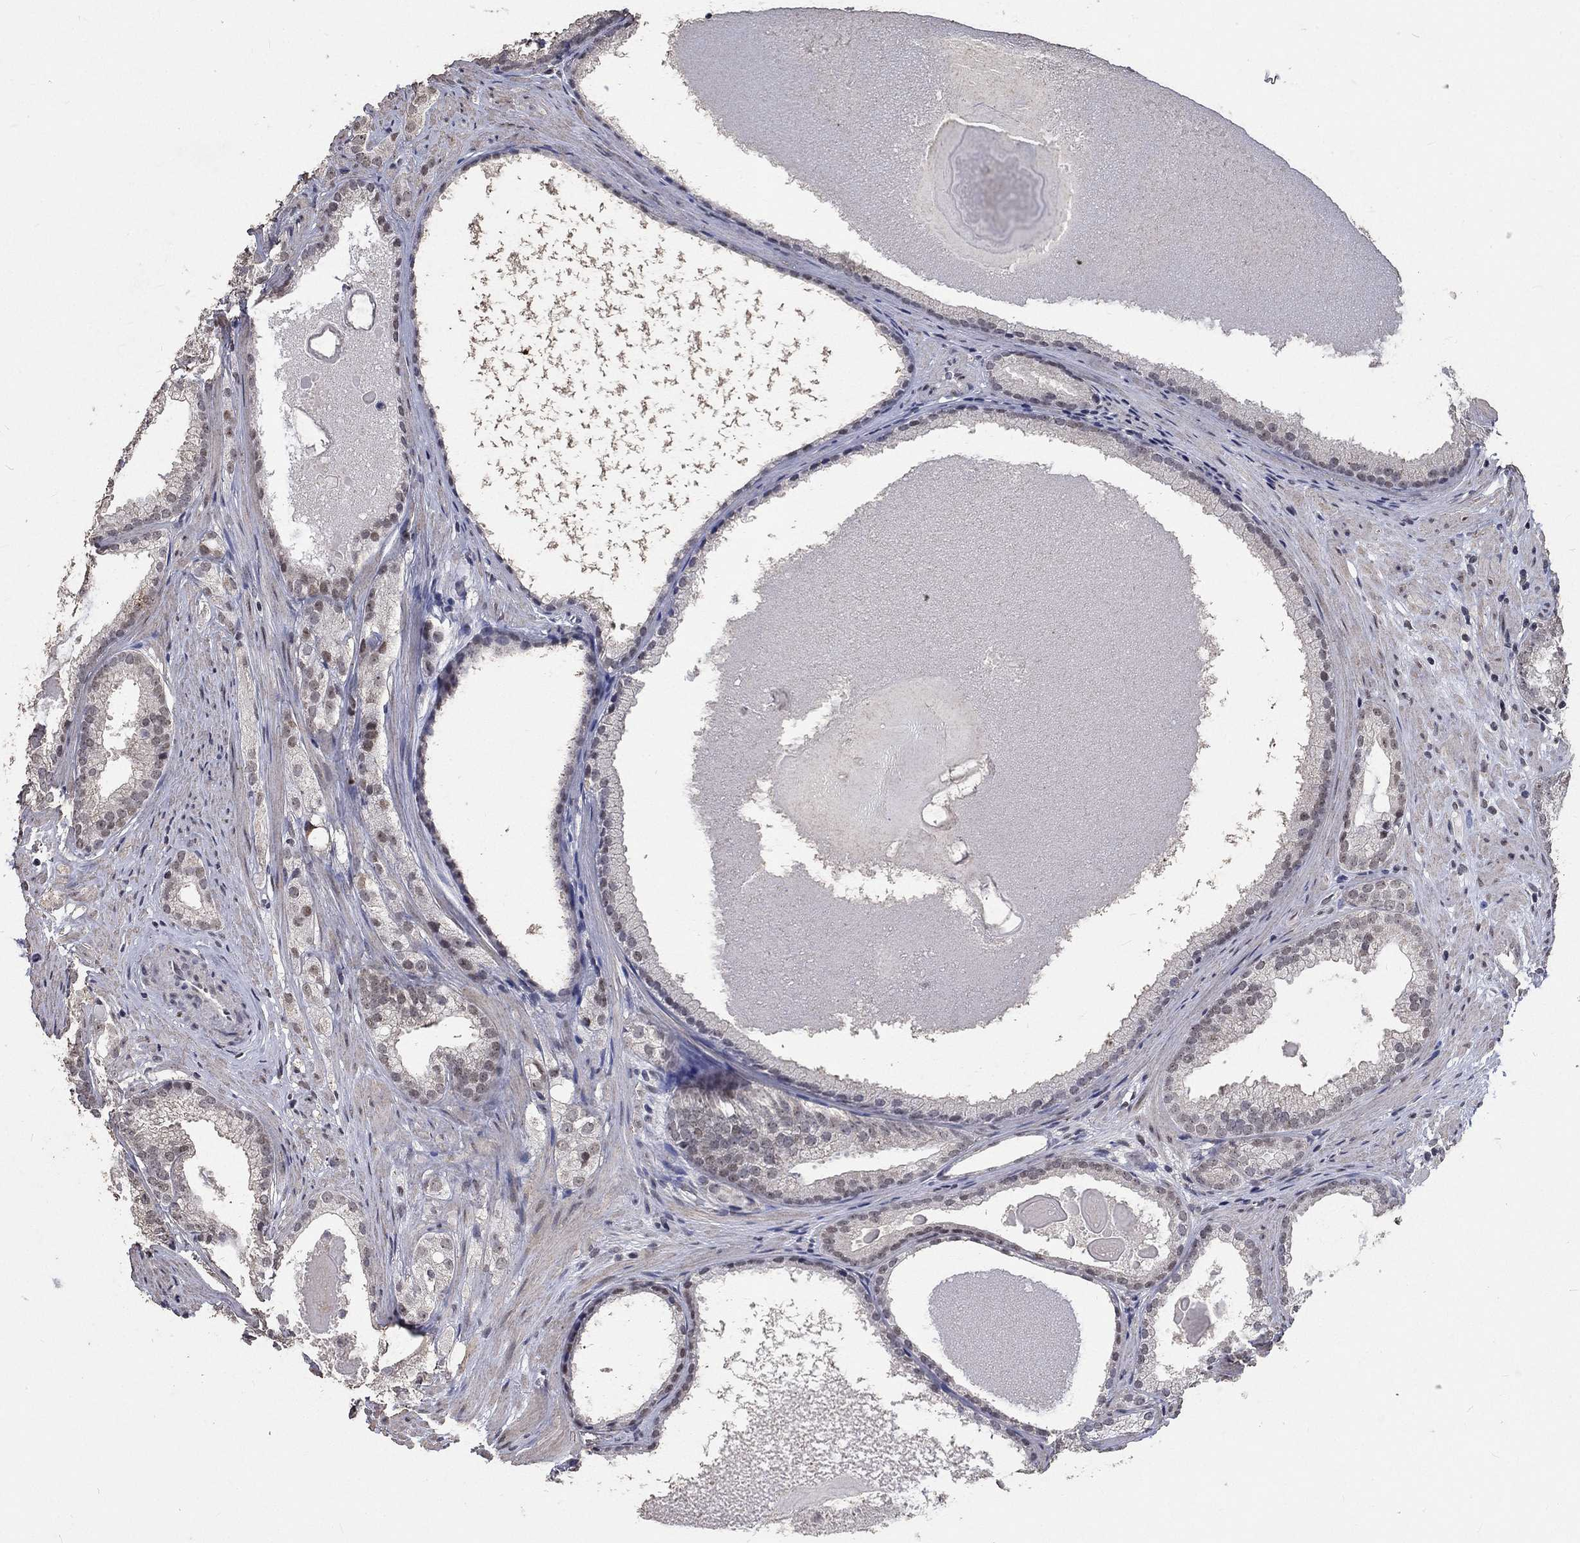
{"staining": {"intensity": "negative", "quantity": "none", "location": "none"}, "tissue": "prostate cancer", "cell_type": "Tumor cells", "image_type": "cancer", "snomed": [{"axis": "morphology", "description": "Adenocarcinoma, High grade"}, {"axis": "topography", "description": "Prostate and seminal vesicle, NOS"}], "caption": "The immunohistochemistry image has no significant positivity in tumor cells of prostate cancer (high-grade adenocarcinoma) tissue.", "gene": "SPATA33", "patient": {"sex": "male", "age": 62}}